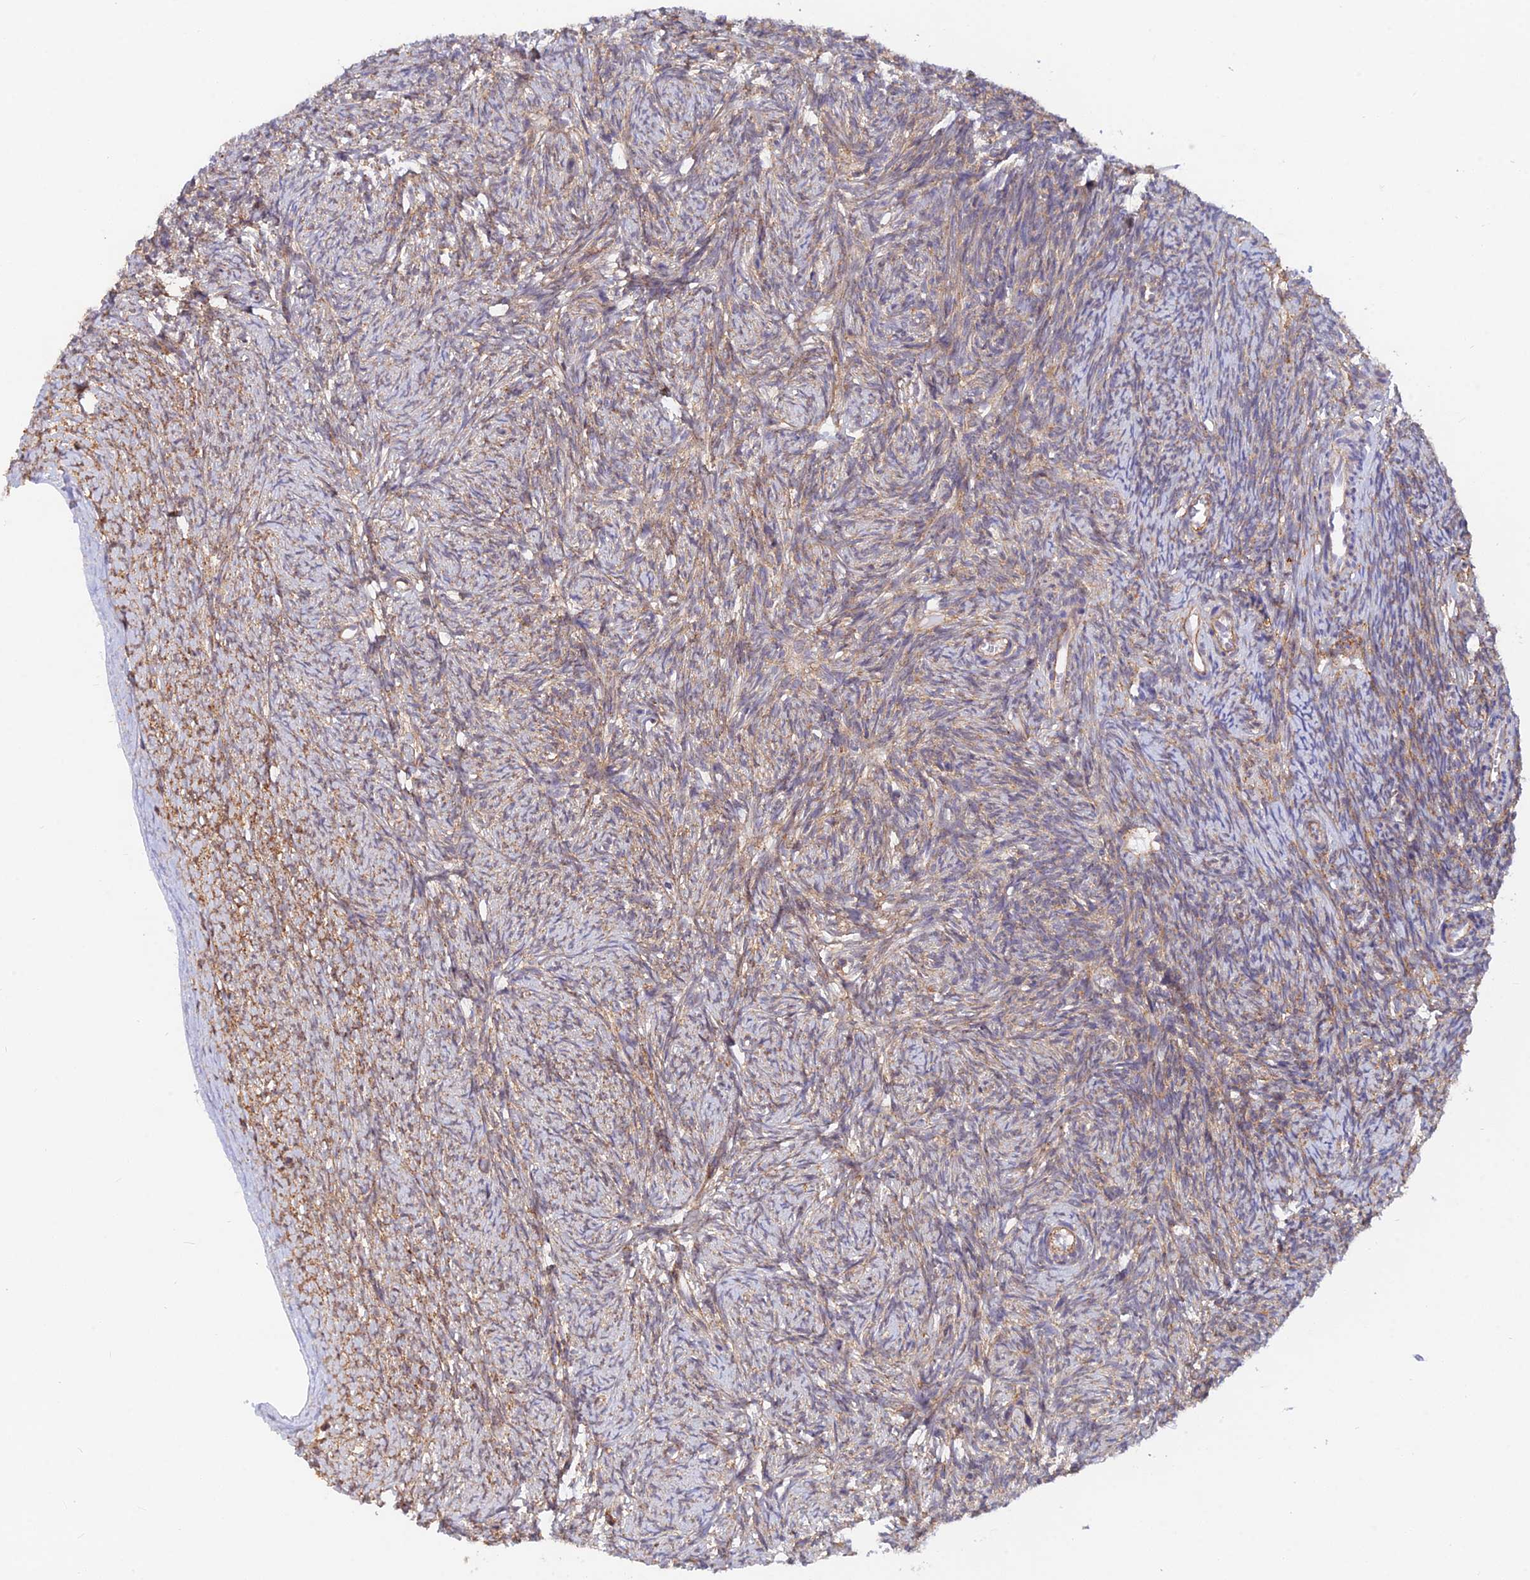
{"staining": {"intensity": "moderate", "quantity": "25%-75%", "location": "cytoplasmic/membranous"}, "tissue": "ovary", "cell_type": "Ovarian stroma cells", "image_type": "normal", "snomed": [{"axis": "morphology", "description": "Normal tissue, NOS"}, {"axis": "topography", "description": "Ovary"}], "caption": "Moderate cytoplasmic/membranous protein expression is appreciated in approximately 25%-75% of ovarian stroma cells in ovary. The staining was performed using DAB (3,3'-diaminobenzidine), with brown indicating positive protein expression. Nuclei are stained blue with hematoxylin.", "gene": "VSTM2L", "patient": {"sex": "female", "age": 44}}